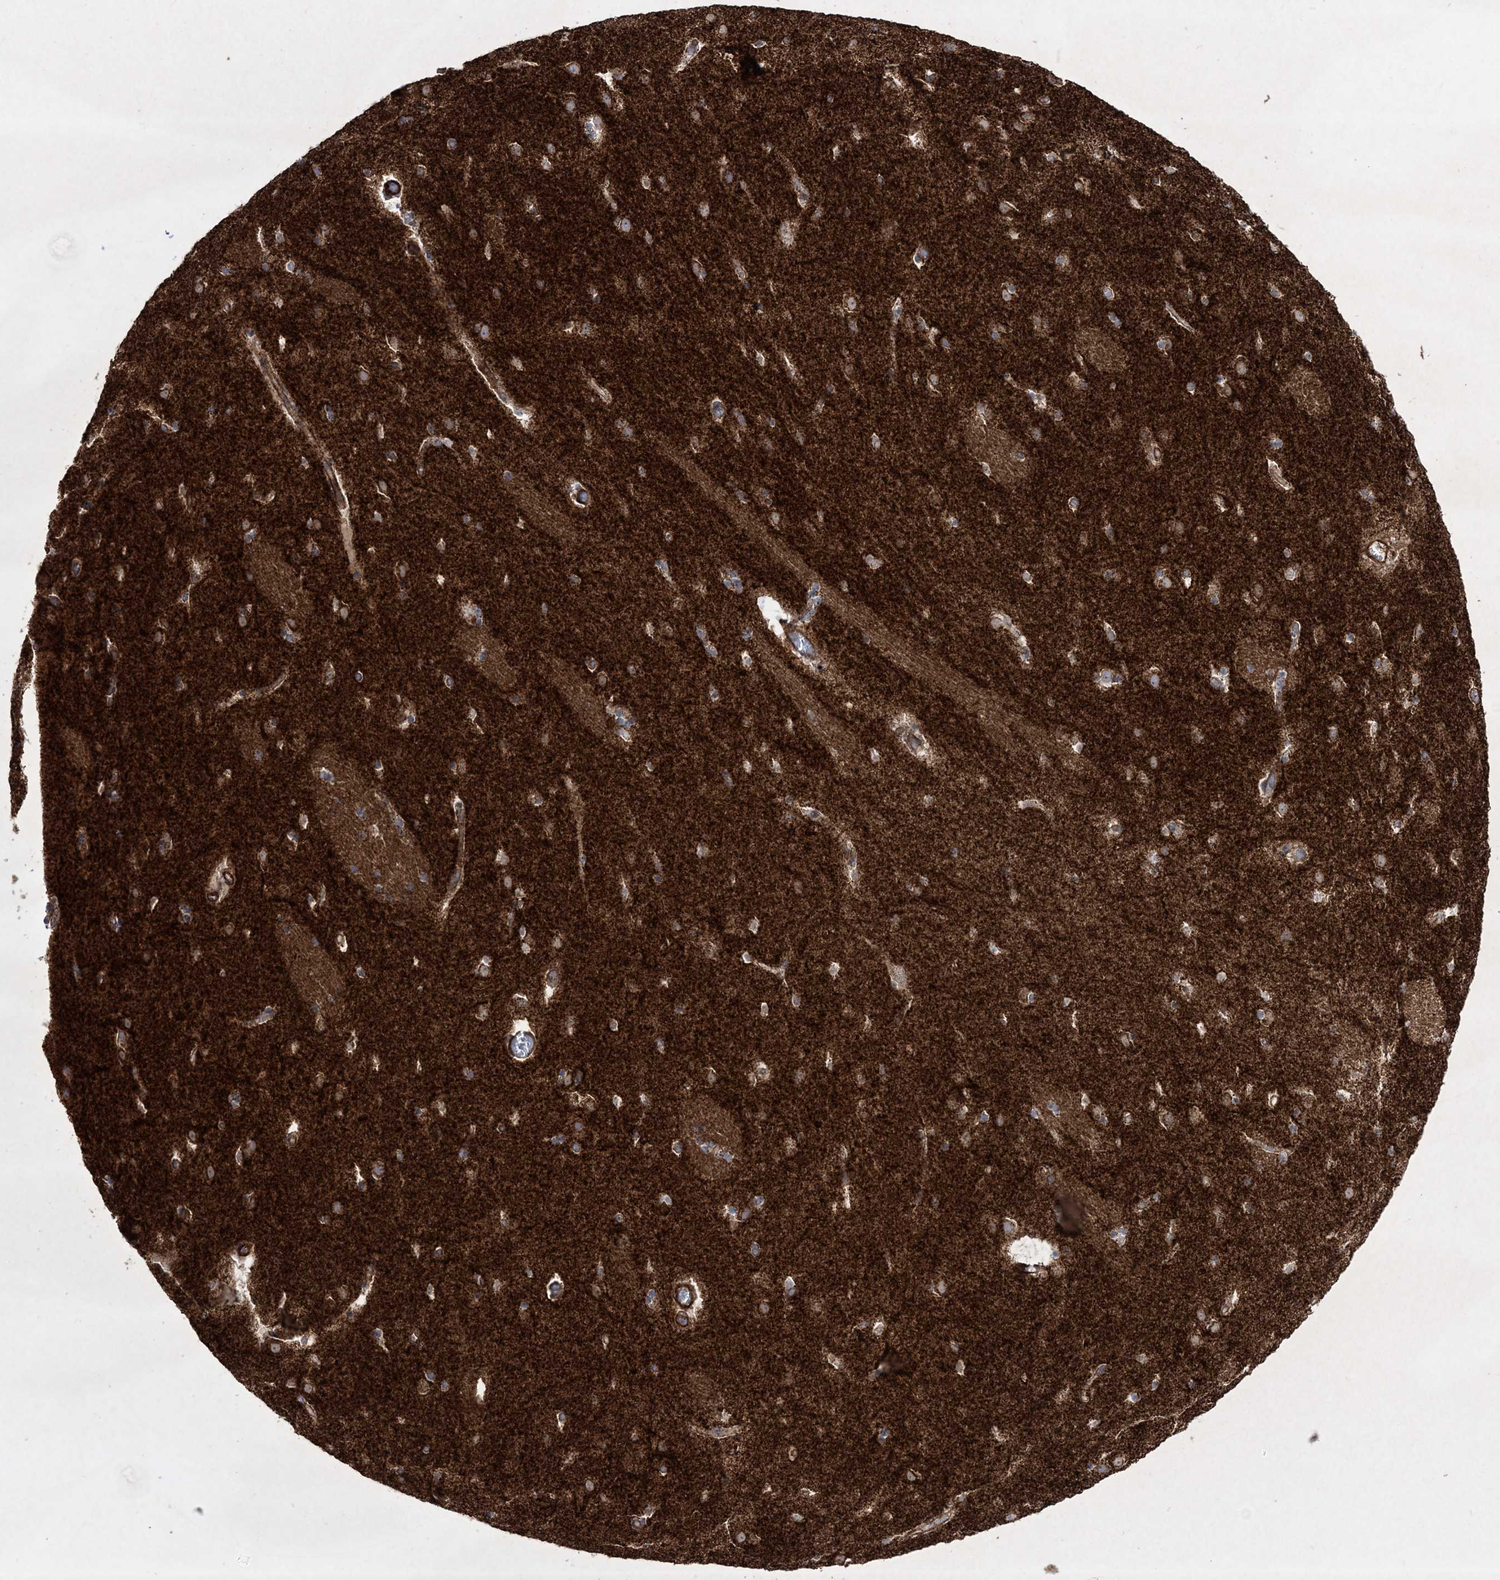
{"staining": {"intensity": "moderate", "quantity": ">75%", "location": "cytoplasmic/membranous"}, "tissue": "caudate", "cell_type": "Glial cells", "image_type": "normal", "snomed": [{"axis": "morphology", "description": "Normal tissue, NOS"}, {"axis": "topography", "description": "Lateral ventricle wall"}], "caption": "Immunohistochemical staining of normal caudate demonstrates moderate cytoplasmic/membranous protein positivity in about >75% of glial cells.", "gene": "RICTOR", "patient": {"sex": "male", "age": 45}}